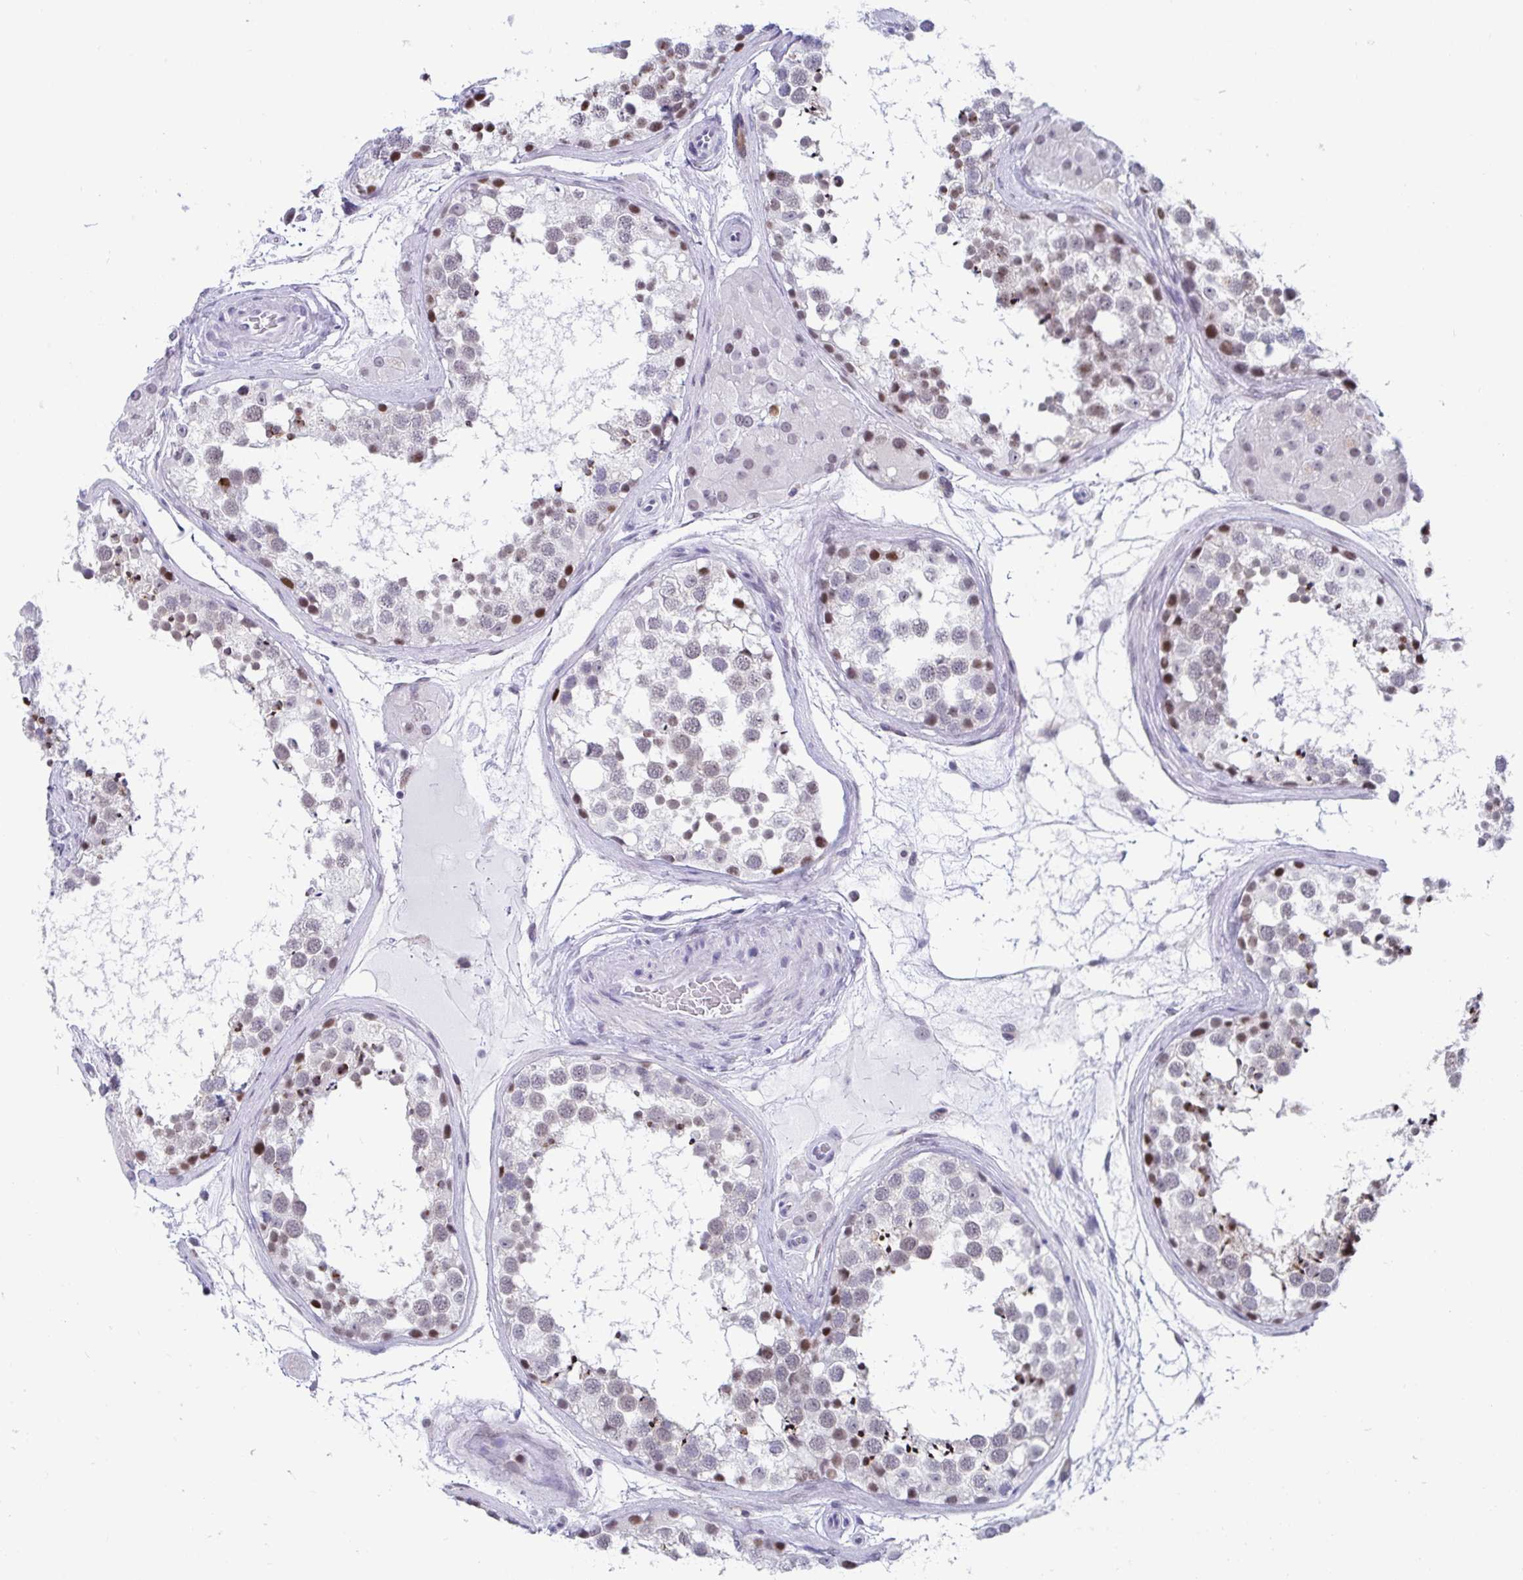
{"staining": {"intensity": "moderate", "quantity": "25%-75%", "location": "nuclear"}, "tissue": "testis", "cell_type": "Cells in seminiferous ducts", "image_type": "normal", "snomed": [{"axis": "morphology", "description": "Normal tissue, NOS"}, {"axis": "morphology", "description": "Seminoma, NOS"}, {"axis": "topography", "description": "Testis"}], "caption": "Testis was stained to show a protein in brown. There is medium levels of moderate nuclear positivity in about 25%-75% of cells in seminiferous ducts. The staining was performed using DAB to visualize the protein expression in brown, while the nuclei were stained in blue with hematoxylin (Magnification: 20x).", "gene": "WDR72", "patient": {"sex": "male", "age": 65}}